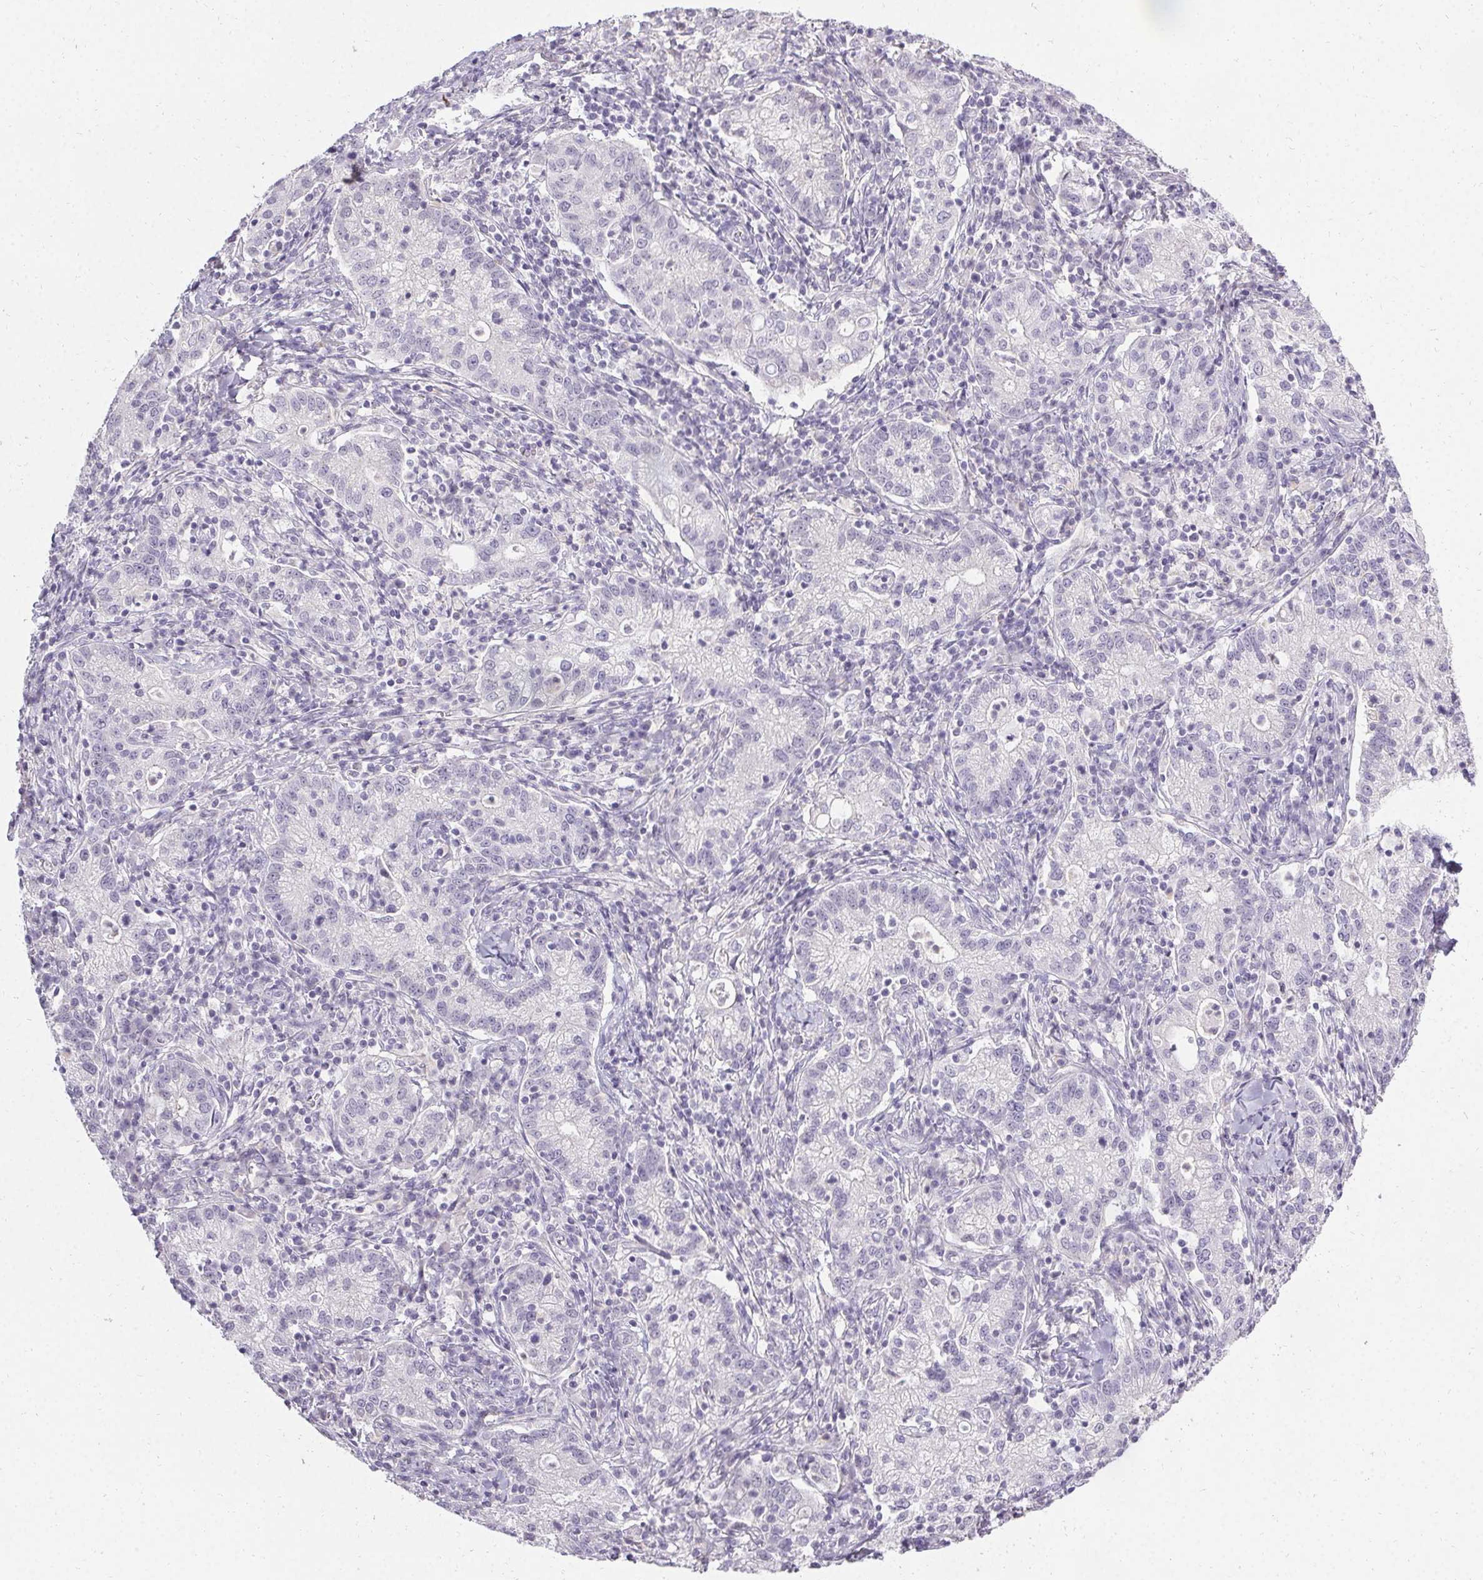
{"staining": {"intensity": "negative", "quantity": "none", "location": "none"}, "tissue": "cervical cancer", "cell_type": "Tumor cells", "image_type": "cancer", "snomed": [{"axis": "morphology", "description": "Normal tissue, NOS"}, {"axis": "morphology", "description": "Adenocarcinoma, NOS"}, {"axis": "topography", "description": "Cervix"}], "caption": "Cervical cancer was stained to show a protein in brown. There is no significant positivity in tumor cells. The staining was performed using DAB (3,3'-diaminobenzidine) to visualize the protein expression in brown, while the nuclei were stained in blue with hematoxylin (Magnification: 20x).", "gene": "PMEL", "patient": {"sex": "female", "age": 44}}